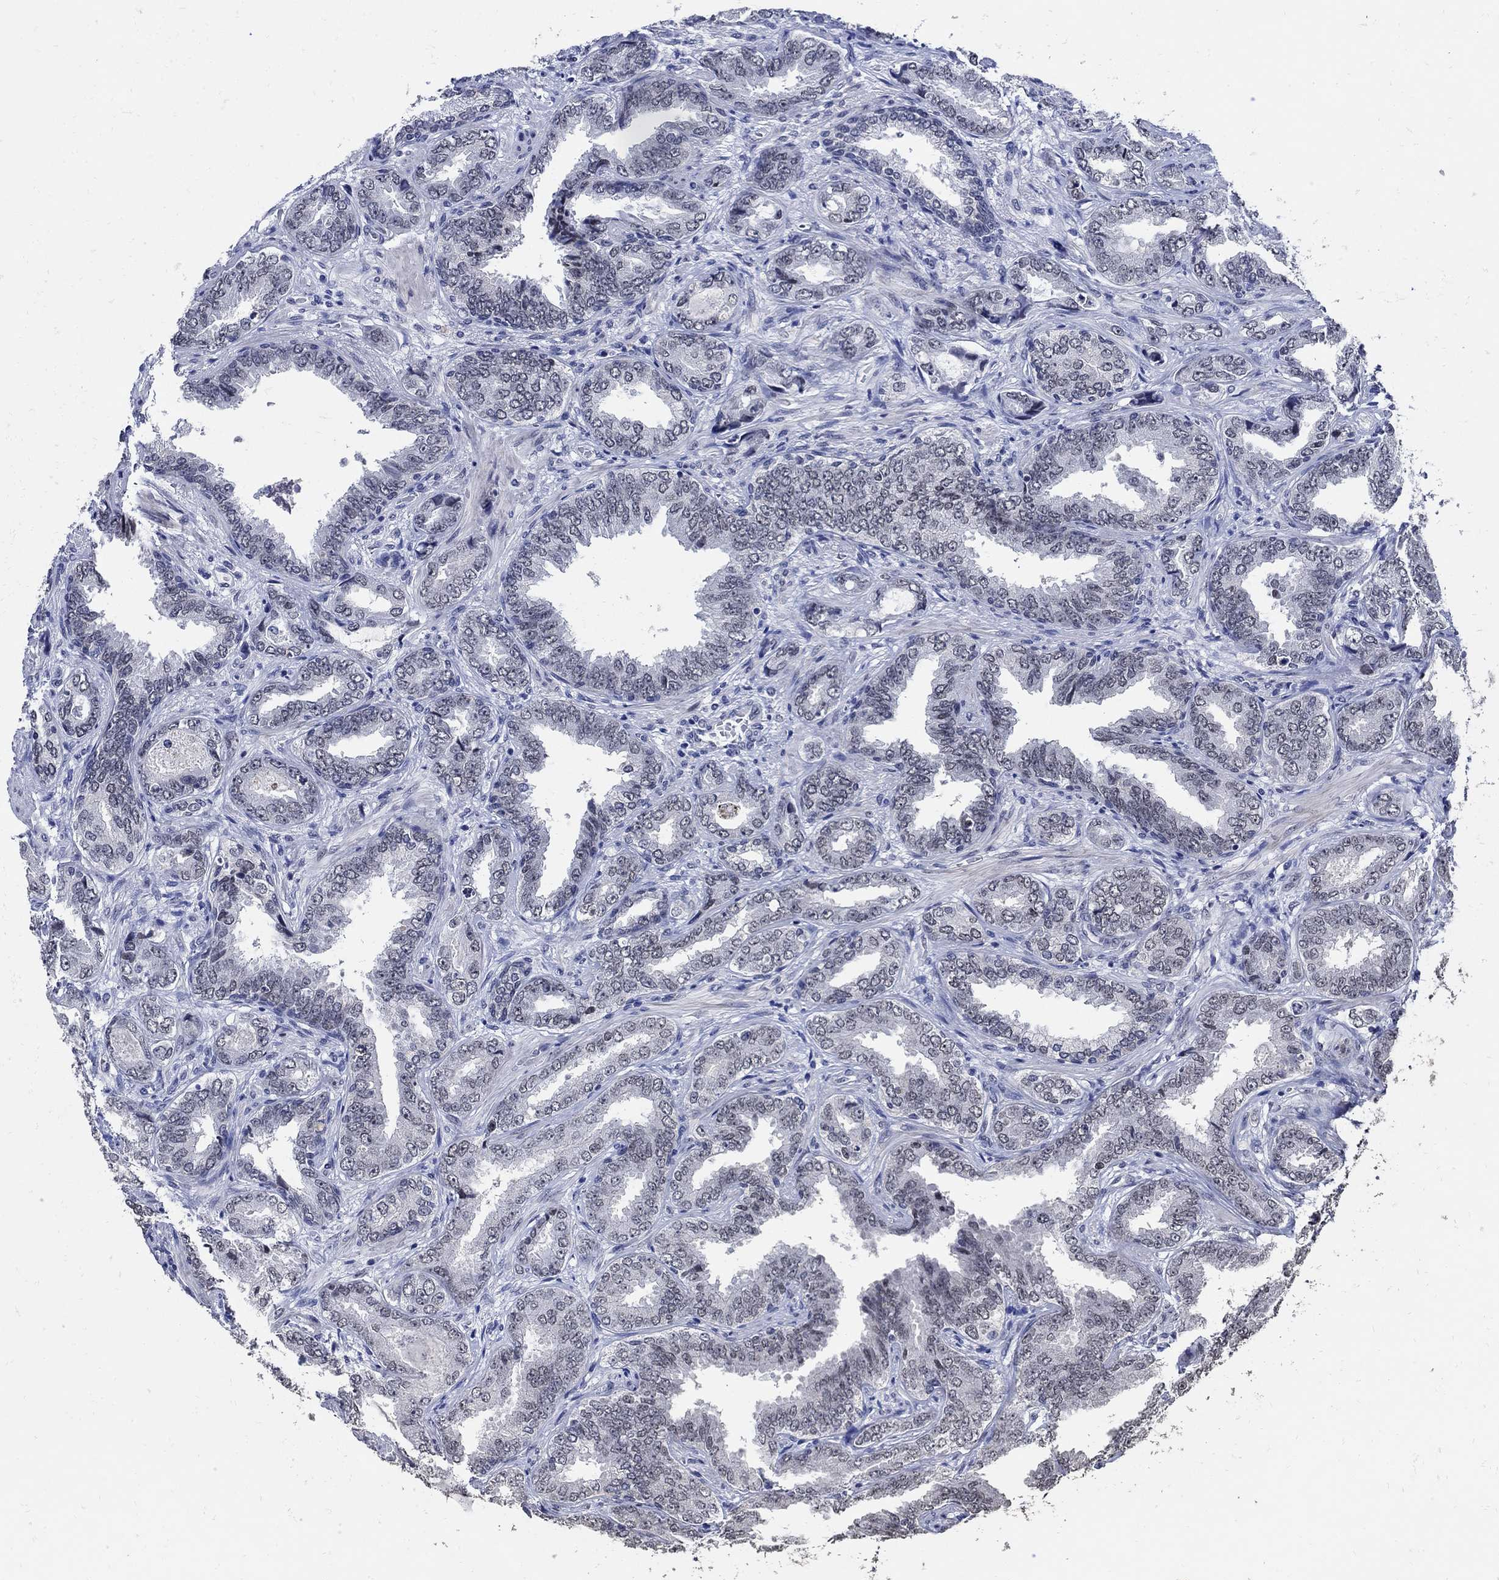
{"staining": {"intensity": "negative", "quantity": "none", "location": "none"}, "tissue": "prostate cancer", "cell_type": "Tumor cells", "image_type": "cancer", "snomed": [{"axis": "morphology", "description": "Adenocarcinoma, Low grade"}, {"axis": "topography", "description": "Prostate"}], "caption": "Immunohistochemistry (IHC) of human prostate cancer (adenocarcinoma (low-grade)) reveals no positivity in tumor cells.", "gene": "KCNN3", "patient": {"sex": "male", "age": 68}}